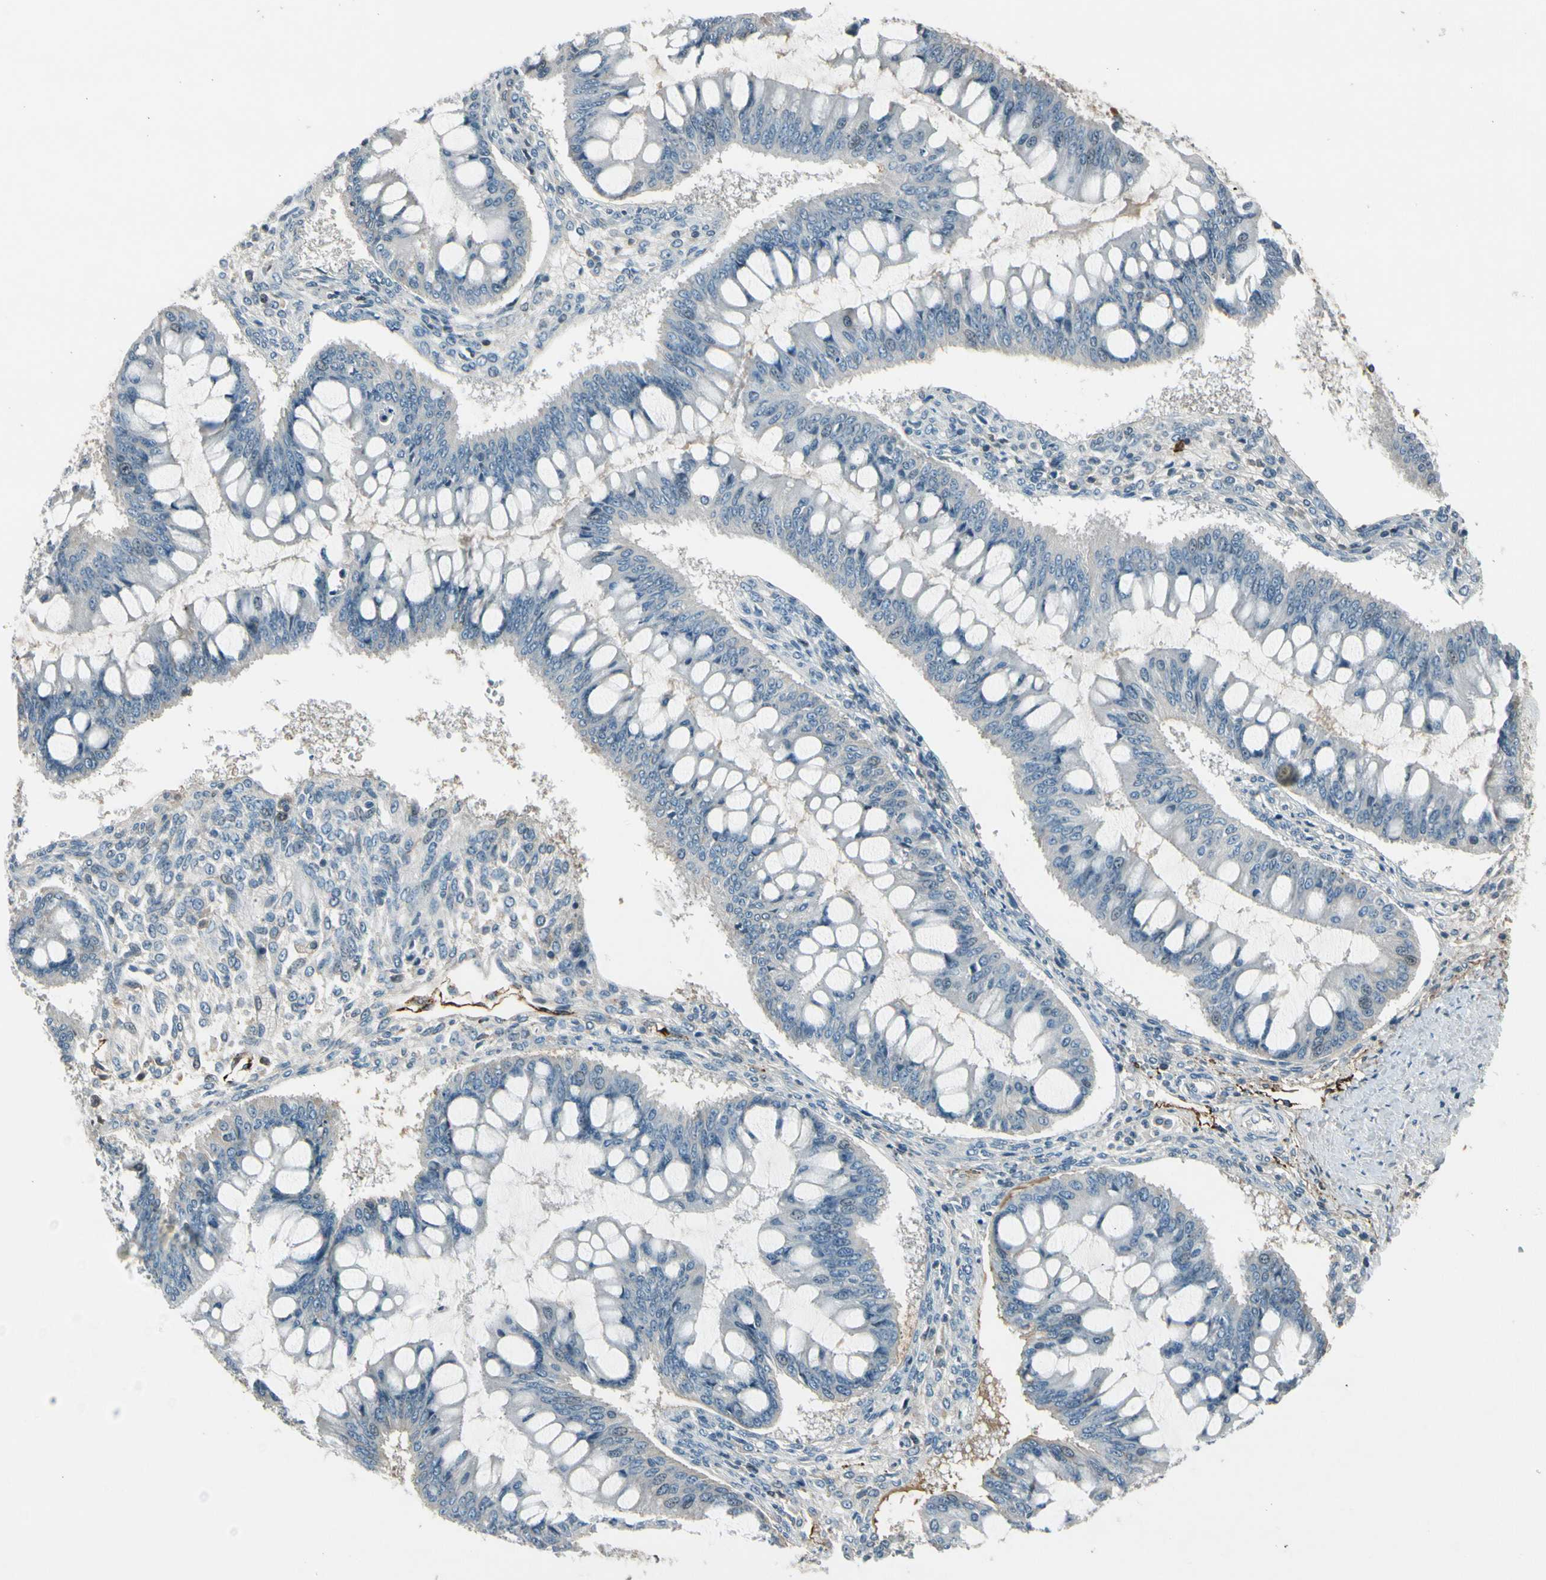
{"staining": {"intensity": "negative", "quantity": "none", "location": "none"}, "tissue": "ovarian cancer", "cell_type": "Tumor cells", "image_type": "cancer", "snomed": [{"axis": "morphology", "description": "Cystadenocarcinoma, mucinous, NOS"}, {"axis": "topography", "description": "Ovary"}], "caption": "This is an immunohistochemistry (IHC) micrograph of ovarian cancer (mucinous cystadenocarcinoma). There is no staining in tumor cells.", "gene": "PDPN", "patient": {"sex": "female", "age": 73}}